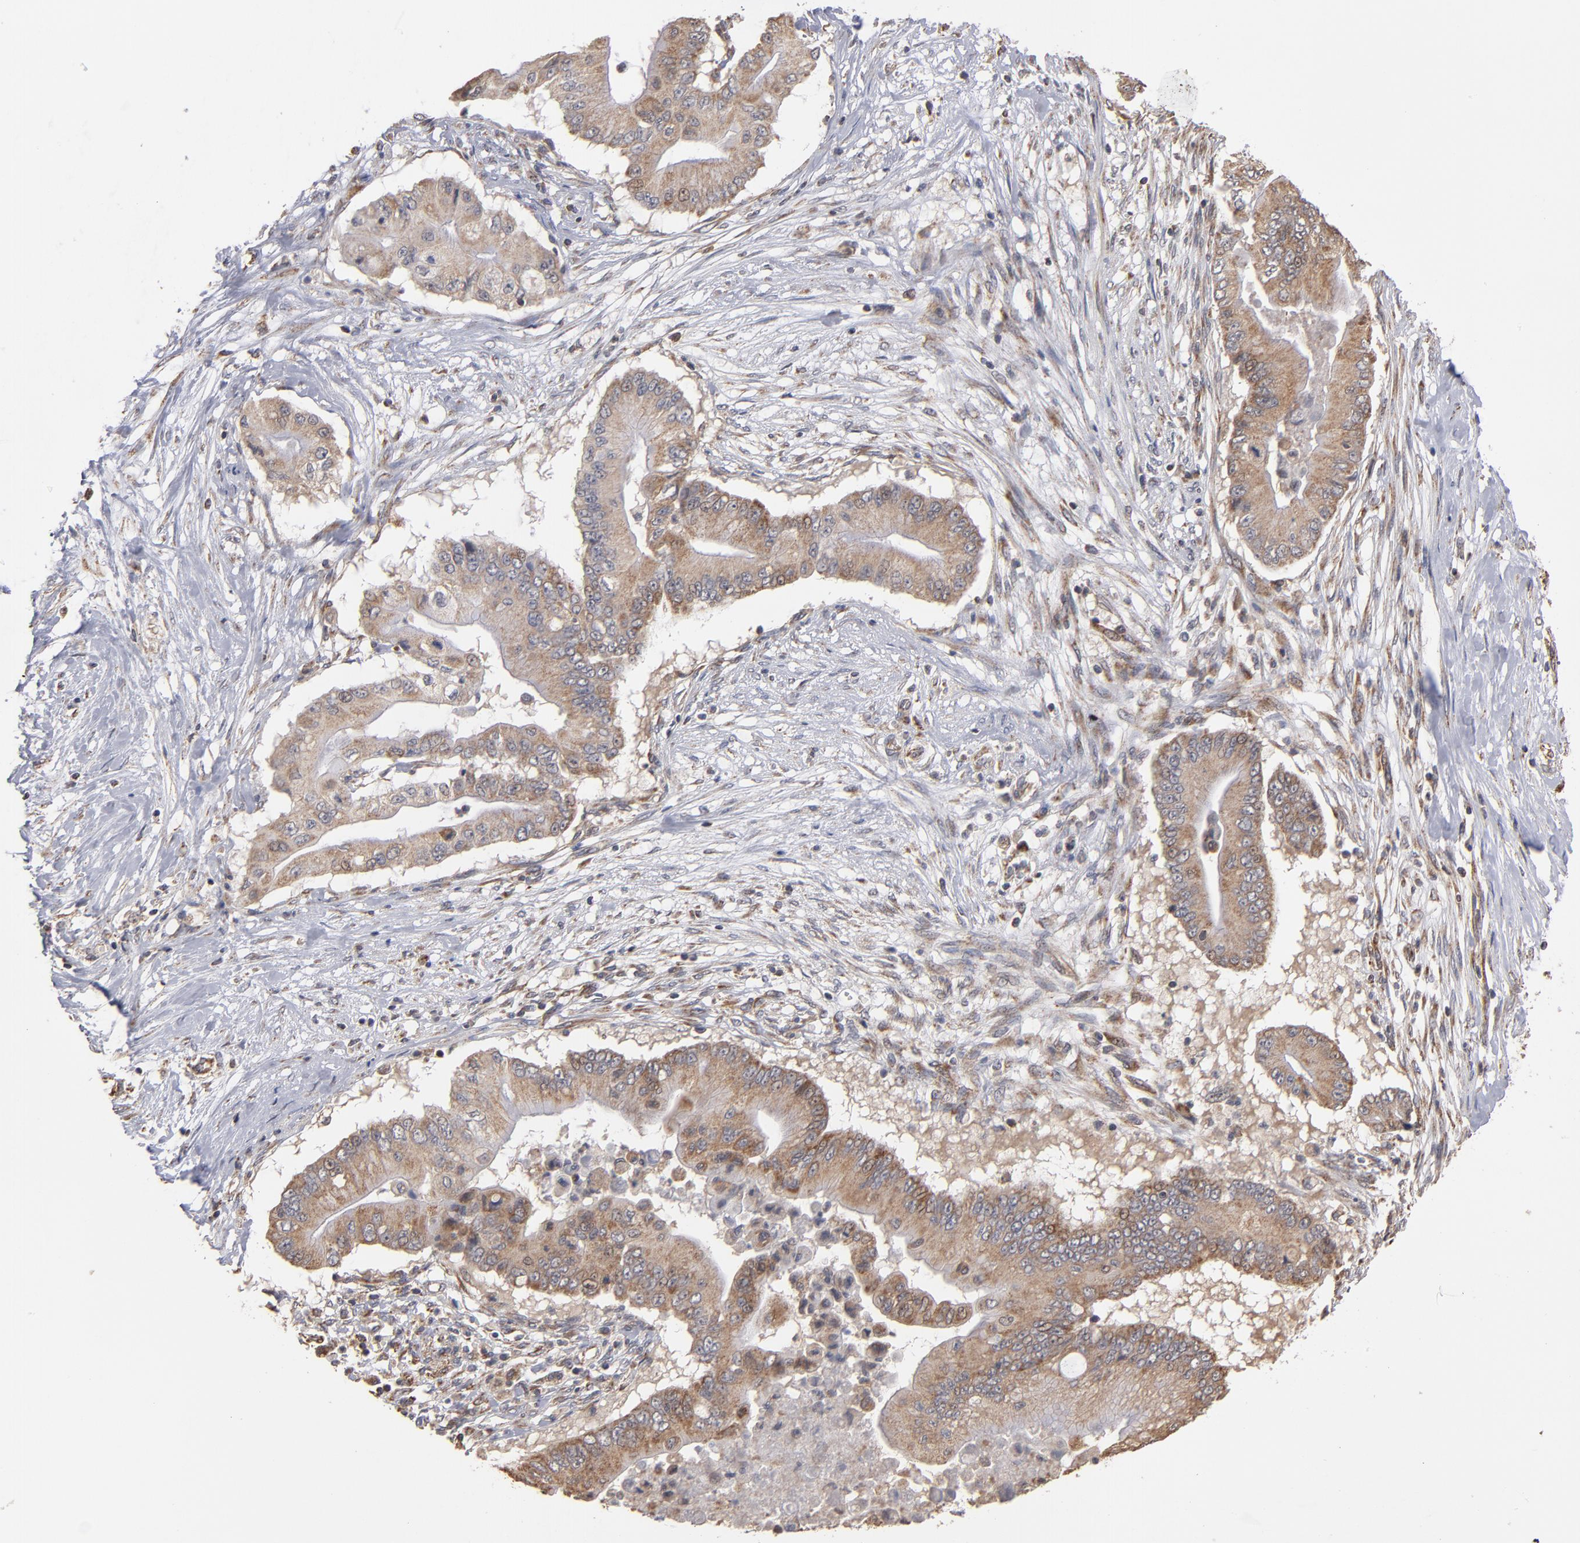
{"staining": {"intensity": "moderate", "quantity": ">75%", "location": "cytoplasmic/membranous"}, "tissue": "pancreatic cancer", "cell_type": "Tumor cells", "image_type": "cancer", "snomed": [{"axis": "morphology", "description": "Adenocarcinoma, NOS"}, {"axis": "topography", "description": "Pancreas"}], "caption": "Pancreatic cancer (adenocarcinoma) stained for a protein (brown) exhibits moderate cytoplasmic/membranous positive expression in about >75% of tumor cells.", "gene": "MIPOL1", "patient": {"sex": "male", "age": 62}}